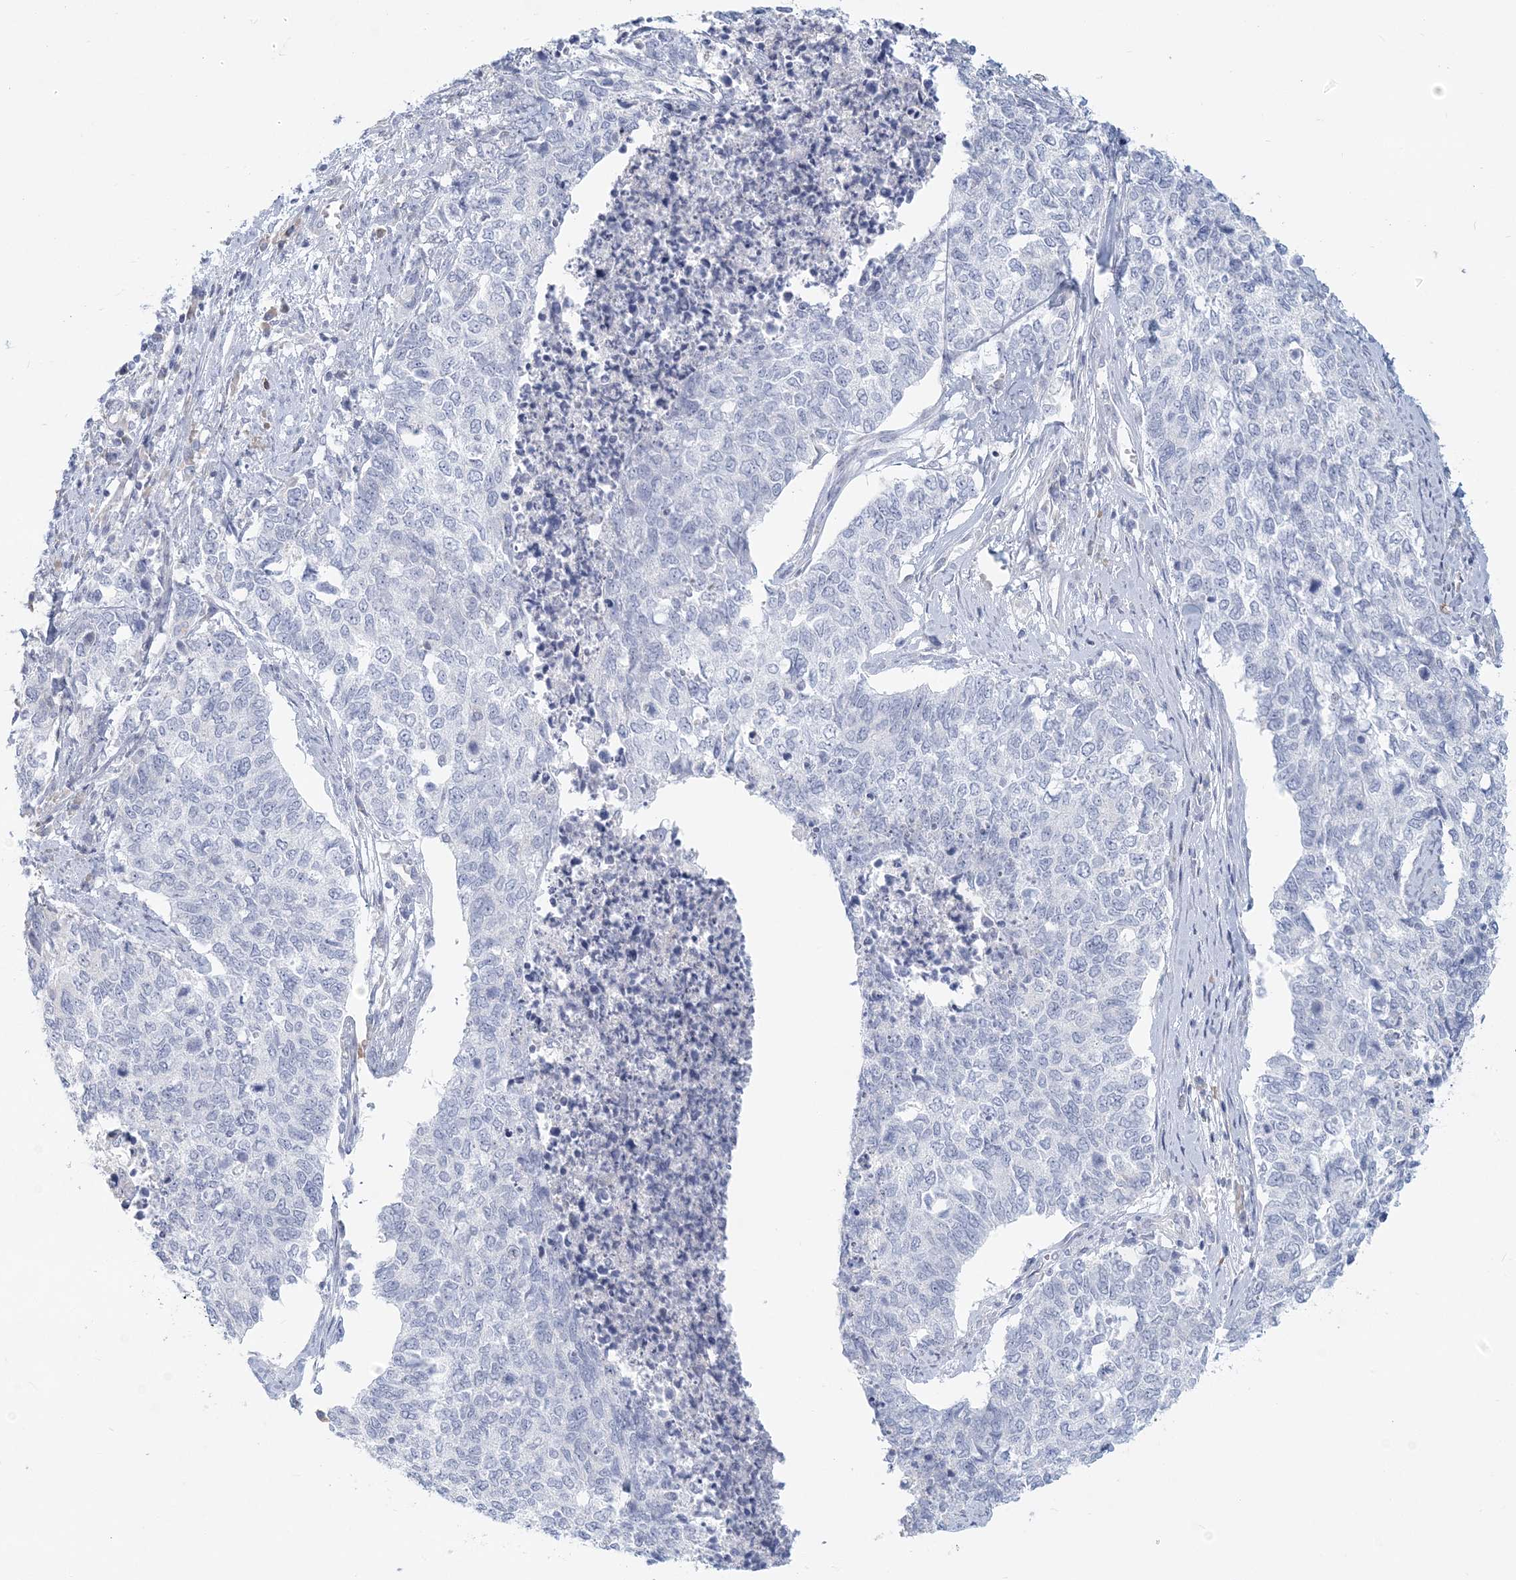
{"staining": {"intensity": "negative", "quantity": "none", "location": "none"}, "tissue": "cervical cancer", "cell_type": "Tumor cells", "image_type": "cancer", "snomed": [{"axis": "morphology", "description": "Squamous cell carcinoma, NOS"}, {"axis": "topography", "description": "Cervix"}], "caption": "DAB (3,3'-diaminobenzidine) immunohistochemical staining of squamous cell carcinoma (cervical) shows no significant staining in tumor cells.", "gene": "CSN1S1", "patient": {"sex": "female", "age": 63}}